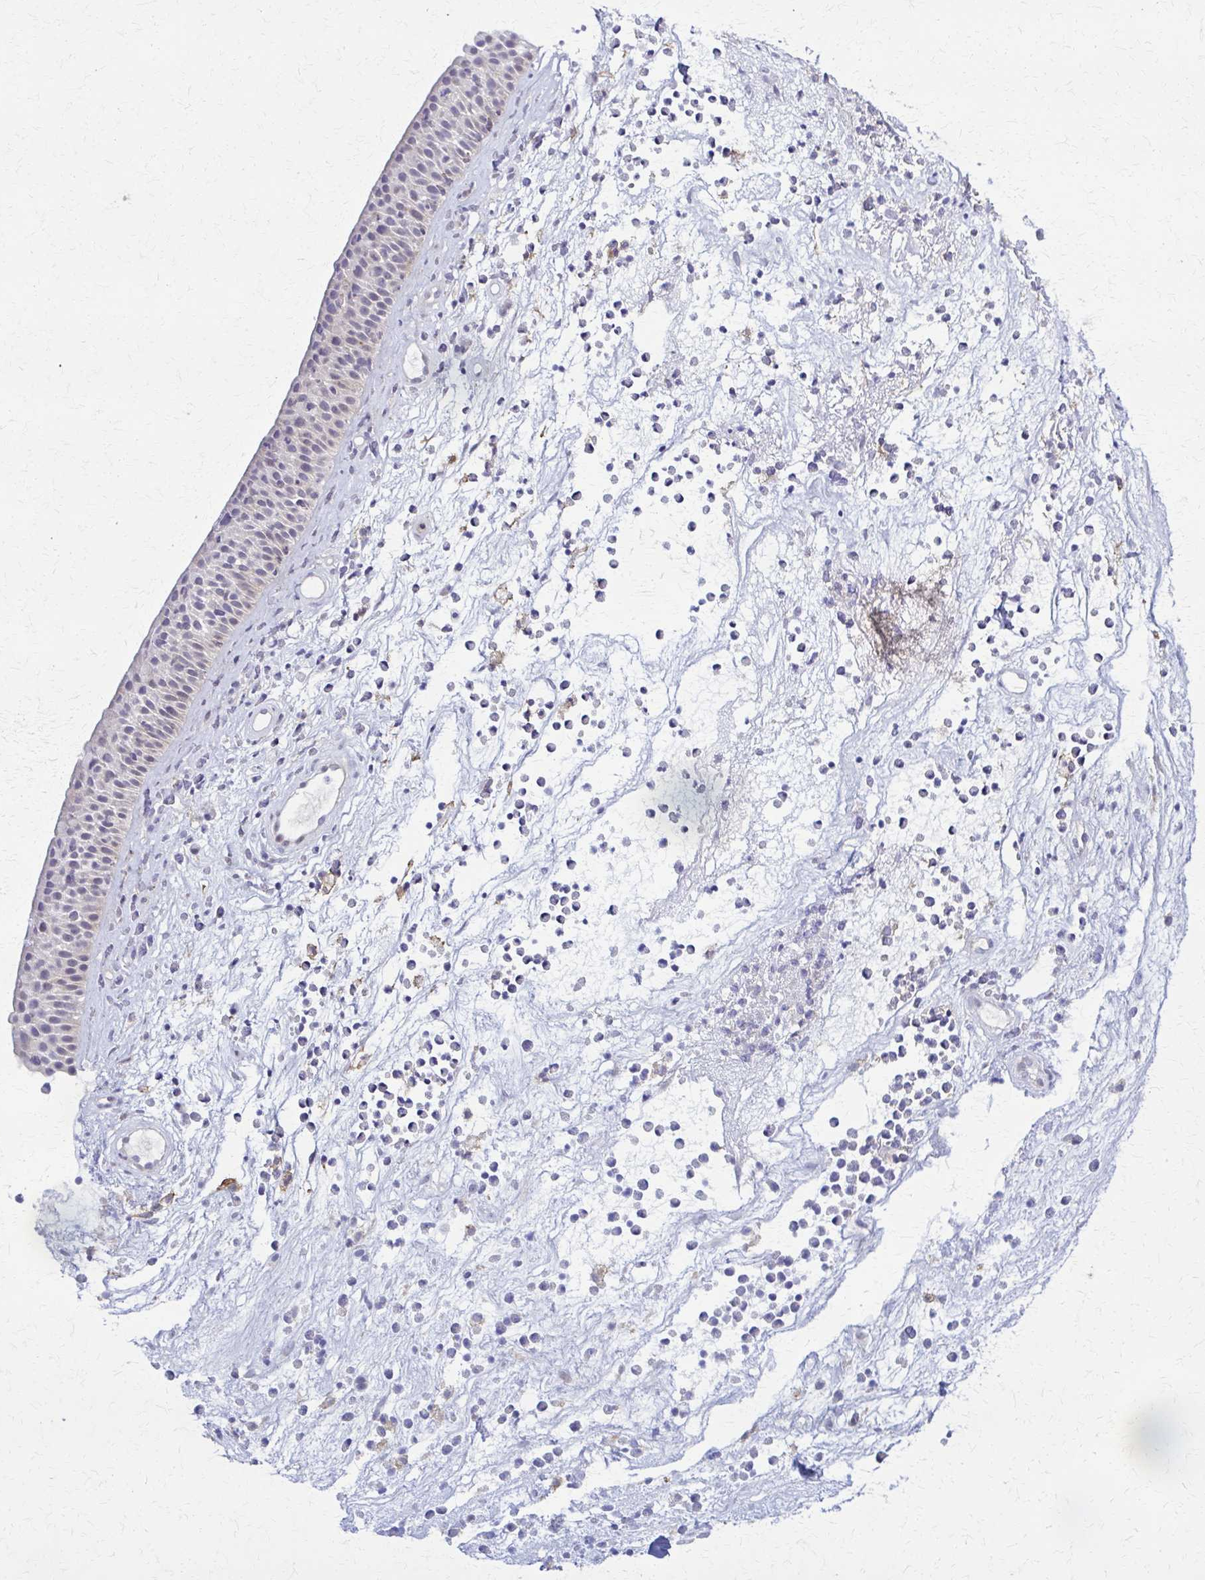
{"staining": {"intensity": "negative", "quantity": "none", "location": "none"}, "tissue": "nasopharynx", "cell_type": "Respiratory epithelial cells", "image_type": "normal", "snomed": [{"axis": "morphology", "description": "Normal tissue, NOS"}, {"axis": "topography", "description": "Nasopharynx"}], "caption": "Respiratory epithelial cells show no significant expression in benign nasopharynx.", "gene": "RHOBTB2", "patient": {"sex": "male", "age": 56}}